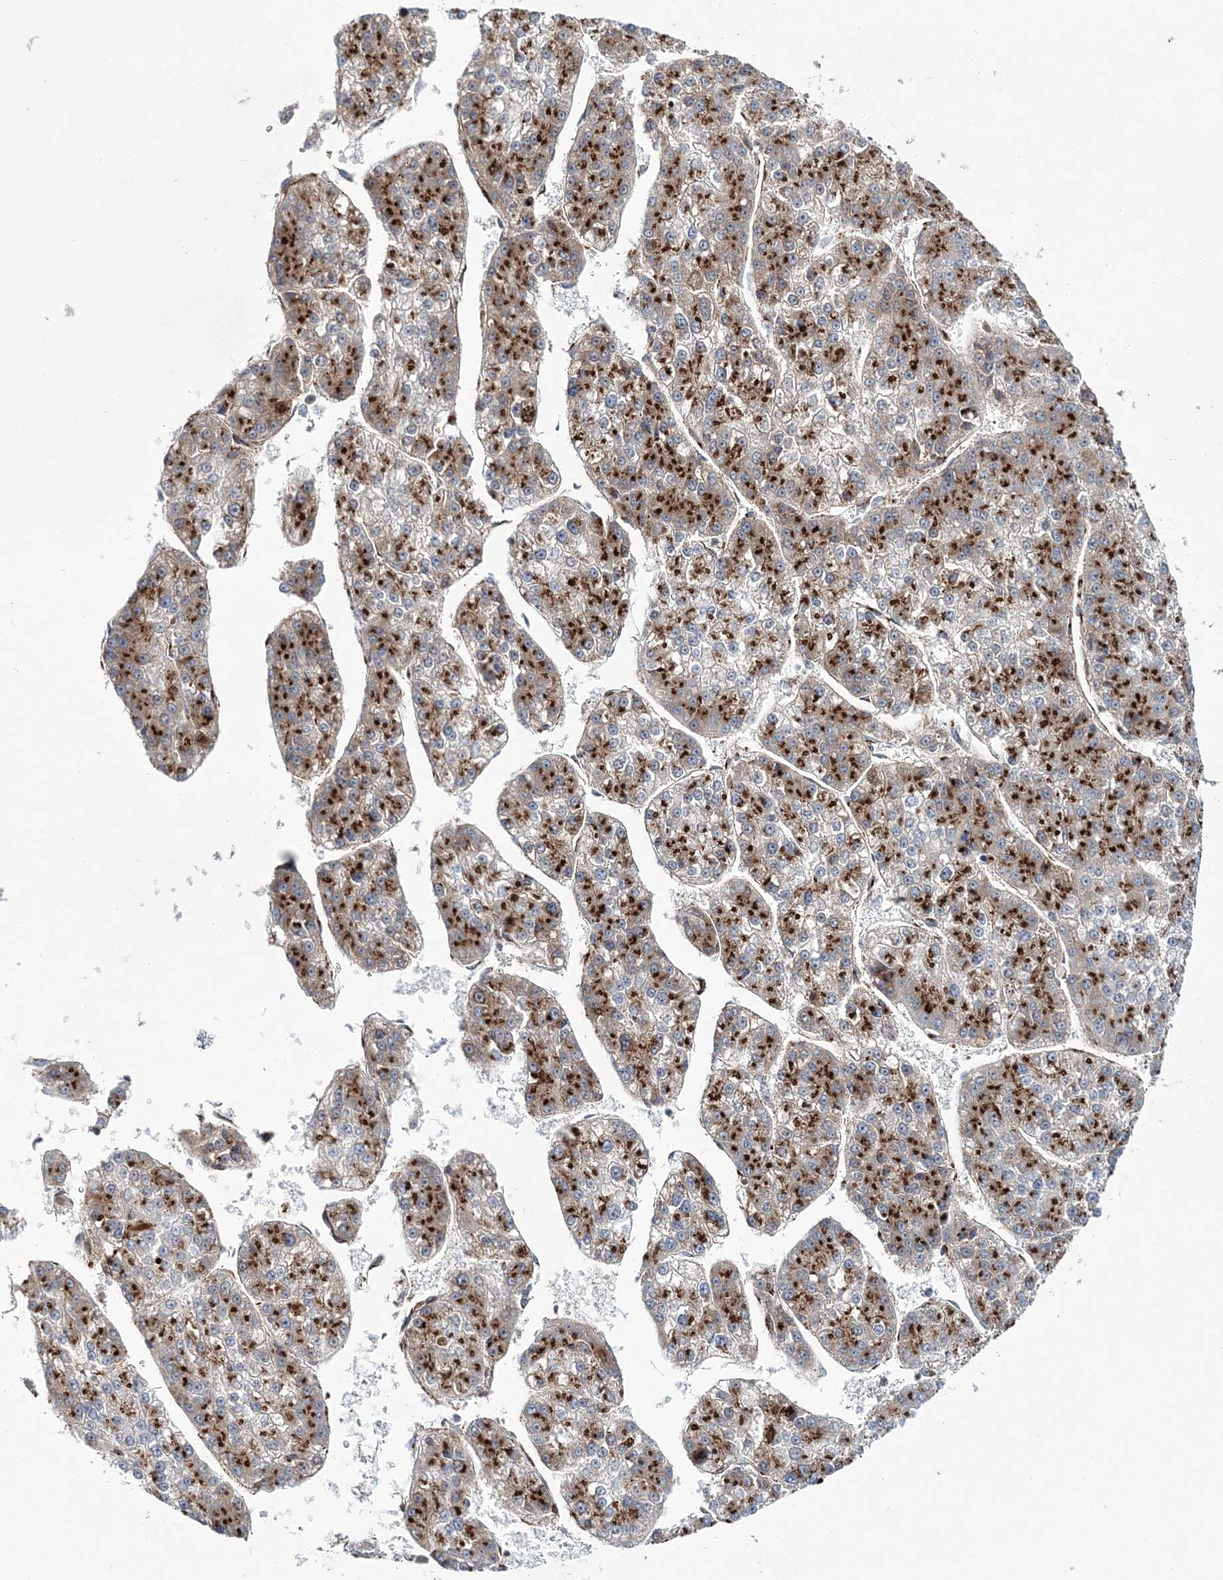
{"staining": {"intensity": "strong", "quantity": ">75%", "location": "cytoplasmic/membranous"}, "tissue": "liver cancer", "cell_type": "Tumor cells", "image_type": "cancer", "snomed": [{"axis": "morphology", "description": "Carcinoma, Hepatocellular, NOS"}, {"axis": "topography", "description": "Liver"}], "caption": "IHC of liver cancer displays high levels of strong cytoplasmic/membranous expression in about >75% of tumor cells.", "gene": "MAN1A2", "patient": {"sex": "female", "age": 73}}